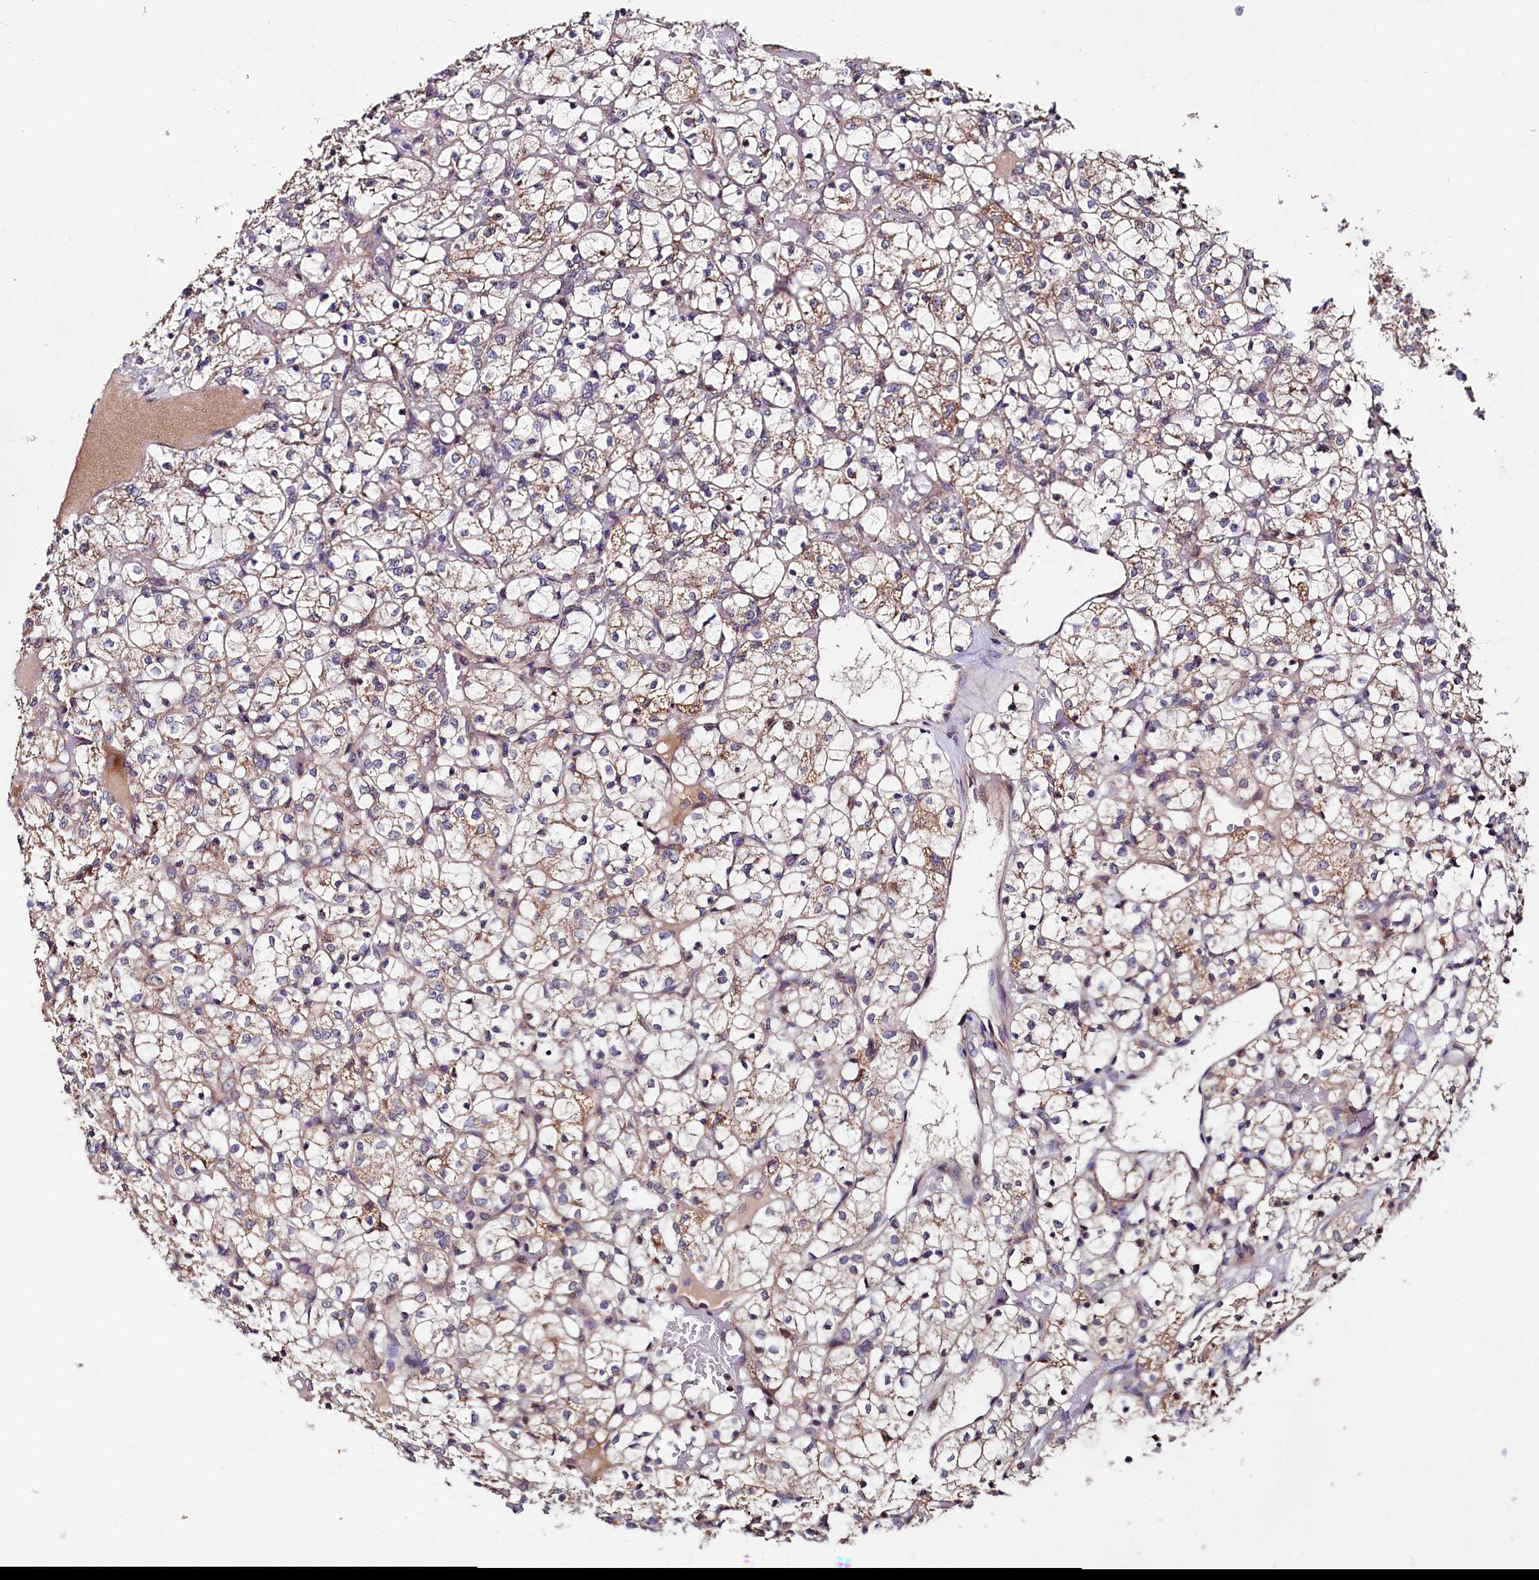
{"staining": {"intensity": "weak", "quantity": ">75%", "location": "cytoplasmic/membranous"}, "tissue": "renal cancer", "cell_type": "Tumor cells", "image_type": "cancer", "snomed": [{"axis": "morphology", "description": "Adenocarcinoma, NOS"}, {"axis": "topography", "description": "Kidney"}], "caption": "There is low levels of weak cytoplasmic/membranous positivity in tumor cells of renal cancer, as demonstrated by immunohistochemical staining (brown color).", "gene": "SPRYD3", "patient": {"sex": "female", "age": 69}}